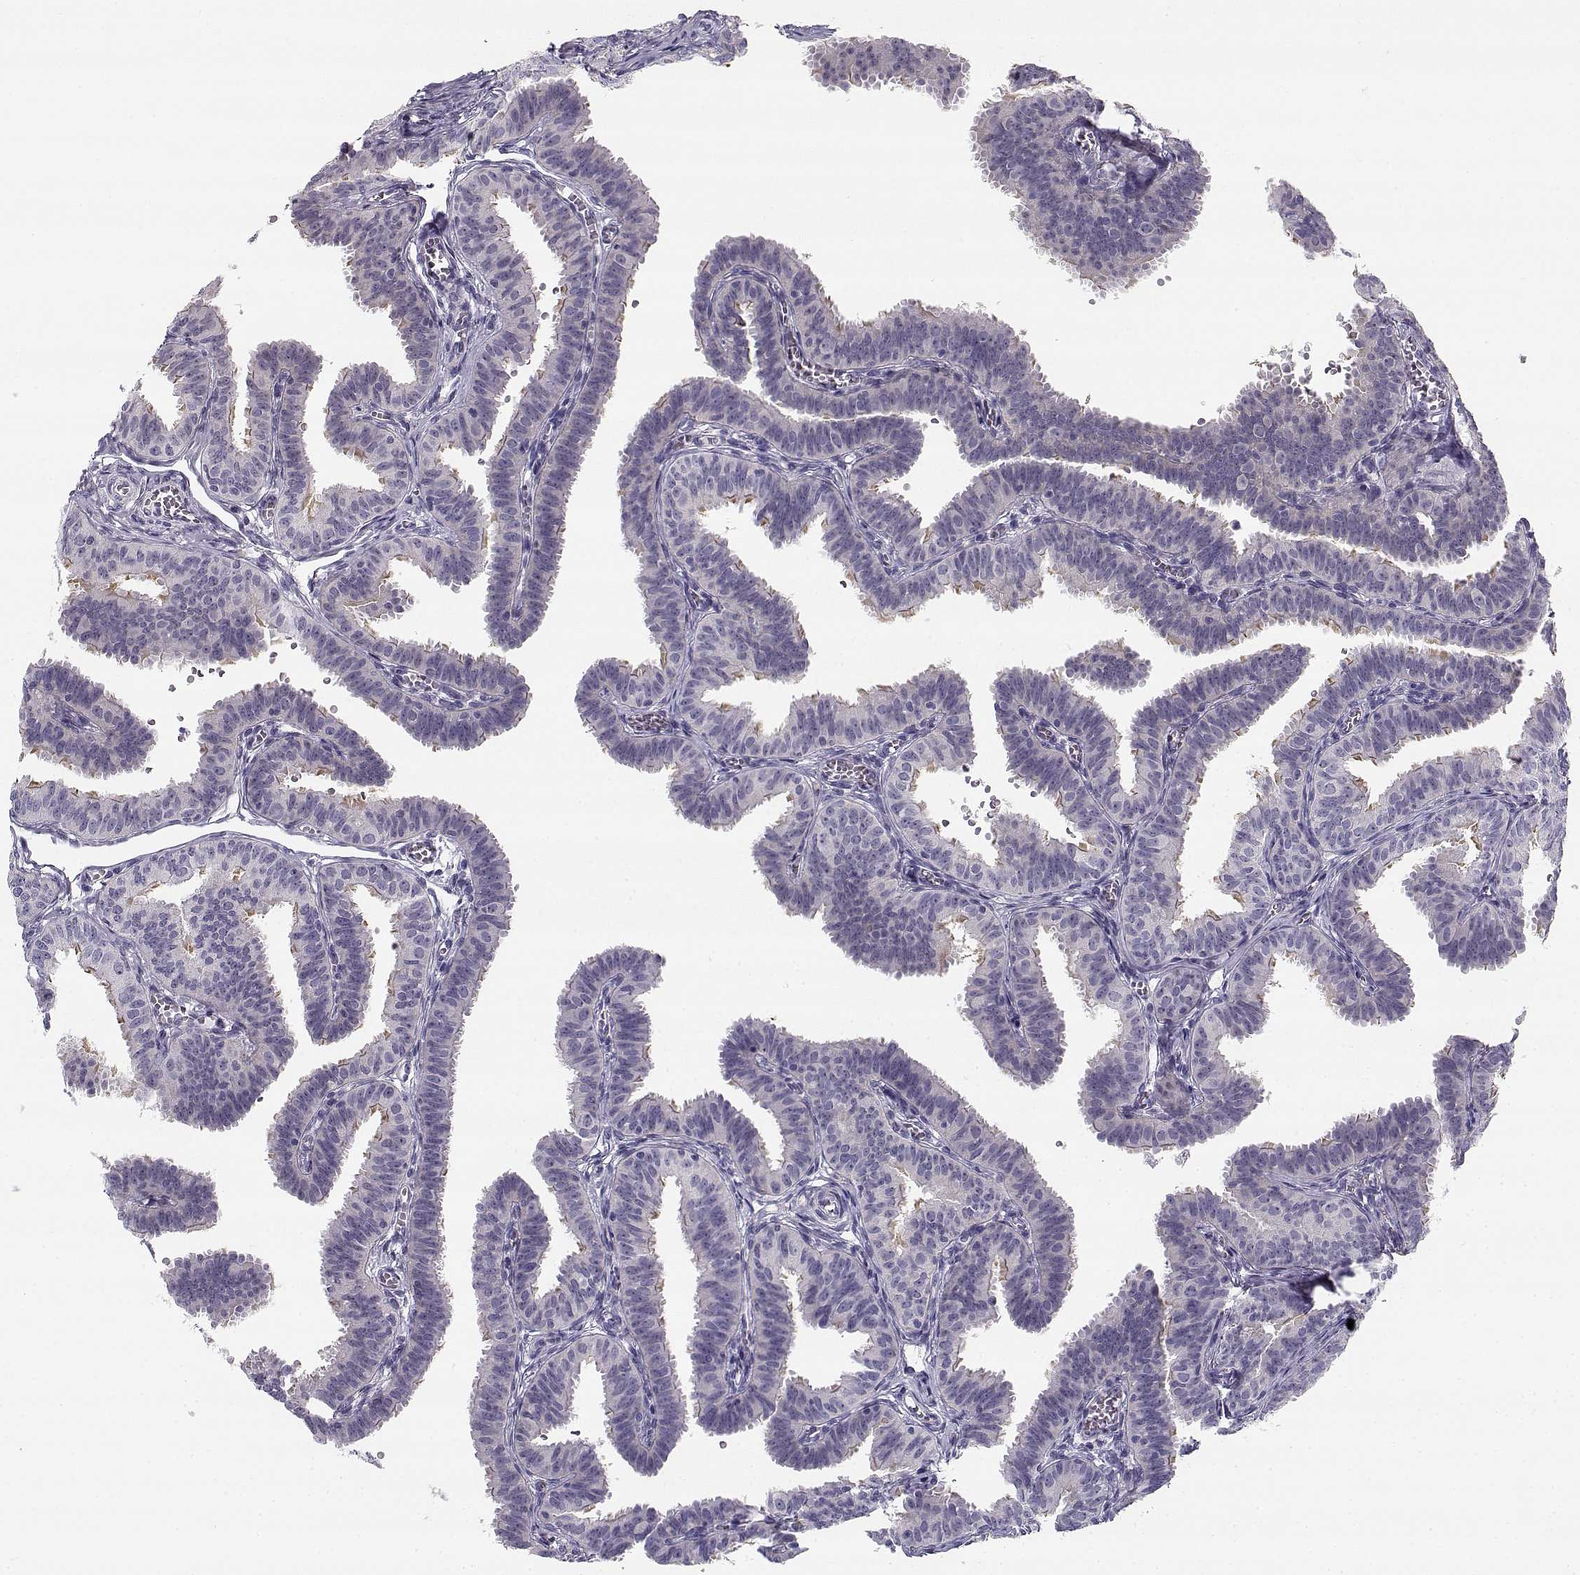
{"staining": {"intensity": "weak", "quantity": "25%-75%", "location": "cytoplasmic/membranous"}, "tissue": "fallopian tube", "cell_type": "Glandular cells", "image_type": "normal", "snomed": [{"axis": "morphology", "description": "Normal tissue, NOS"}, {"axis": "topography", "description": "Fallopian tube"}], "caption": "Immunohistochemical staining of normal fallopian tube displays 25%-75% levels of weak cytoplasmic/membranous protein expression in approximately 25%-75% of glandular cells.", "gene": "CREB3L3", "patient": {"sex": "female", "age": 25}}